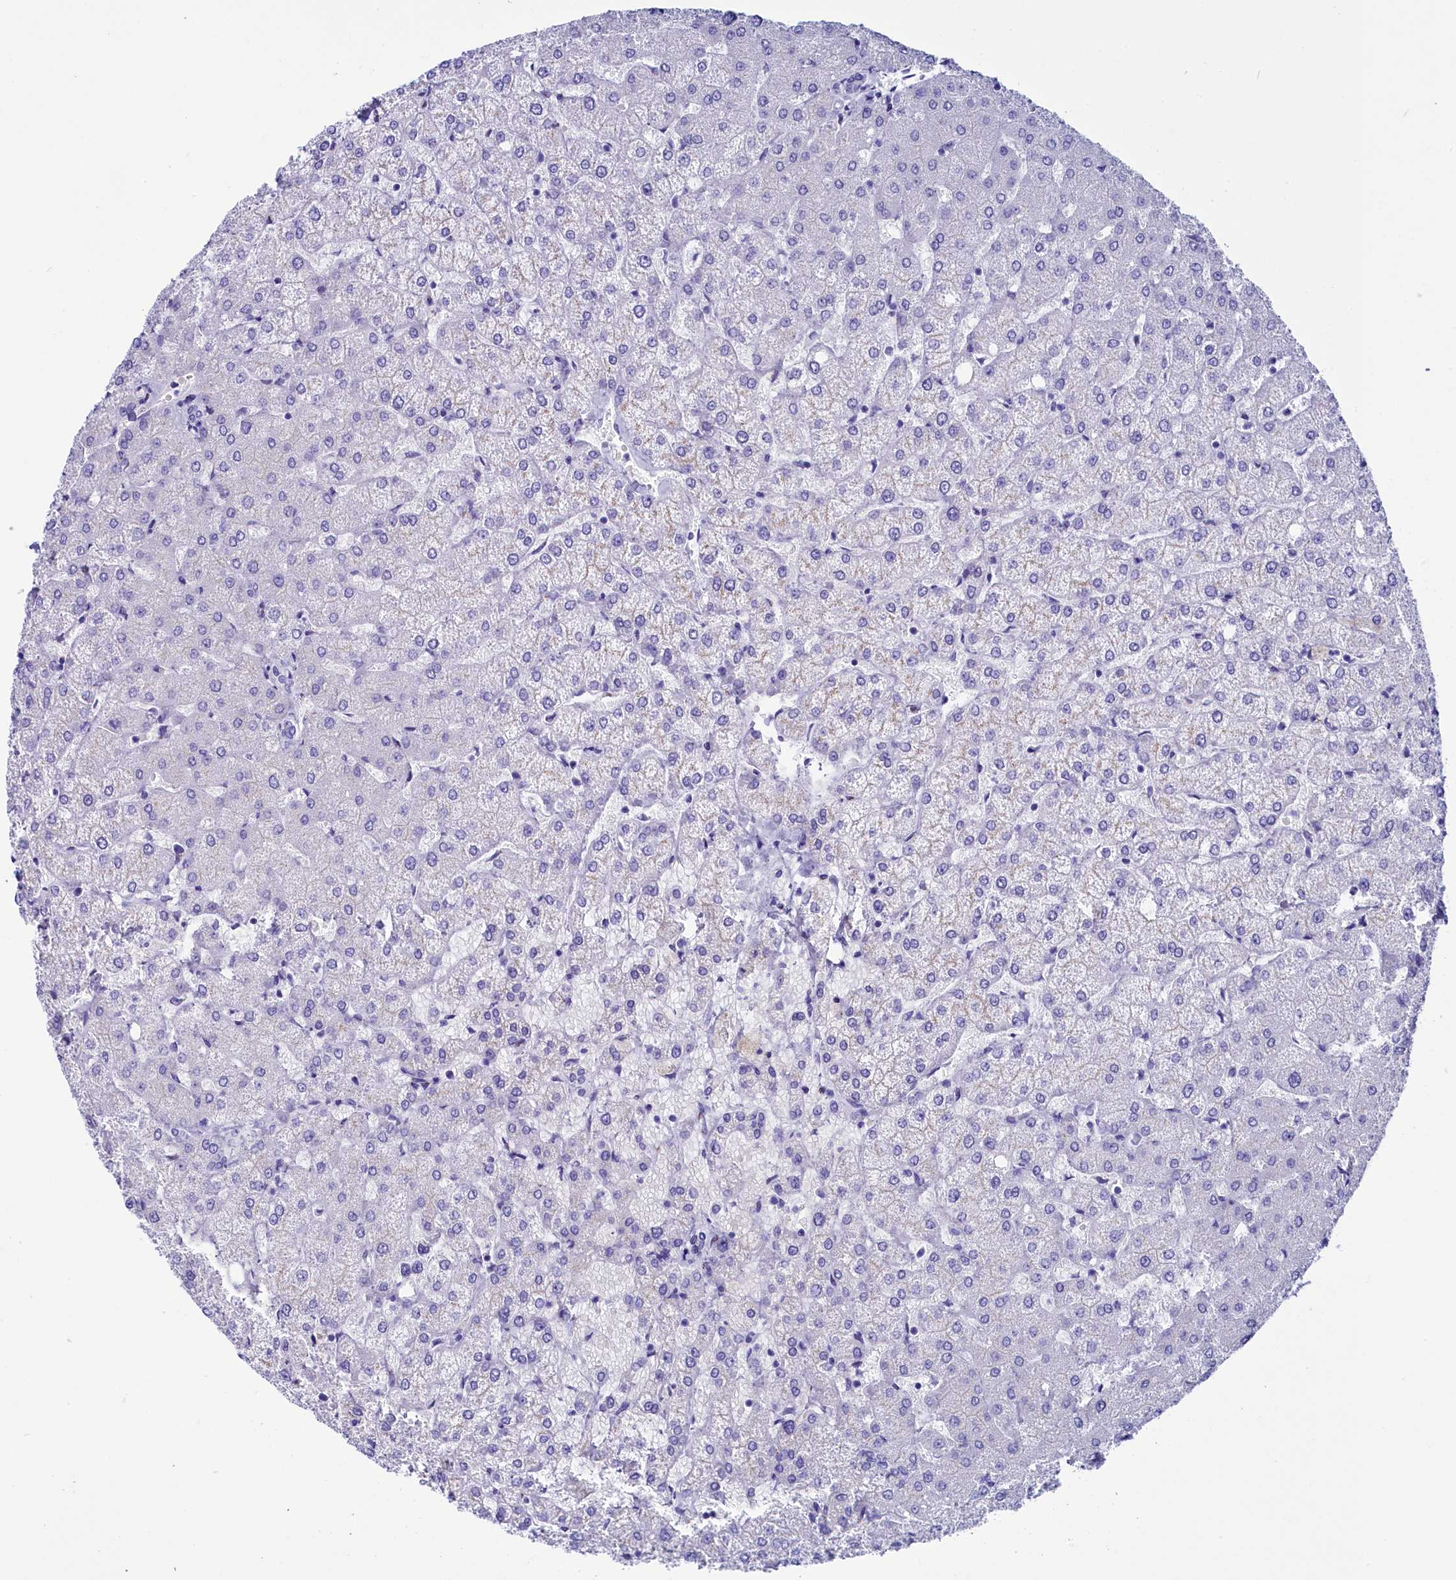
{"staining": {"intensity": "negative", "quantity": "none", "location": "none"}, "tissue": "liver", "cell_type": "Cholangiocytes", "image_type": "normal", "snomed": [{"axis": "morphology", "description": "Normal tissue, NOS"}, {"axis": "topography", "description": "Liver"}], "caption": "The image shows no significant expression in cholangiocytes of liver.", "gene": "AP3B2", "patient": {"sex": "female", "age": 54}}